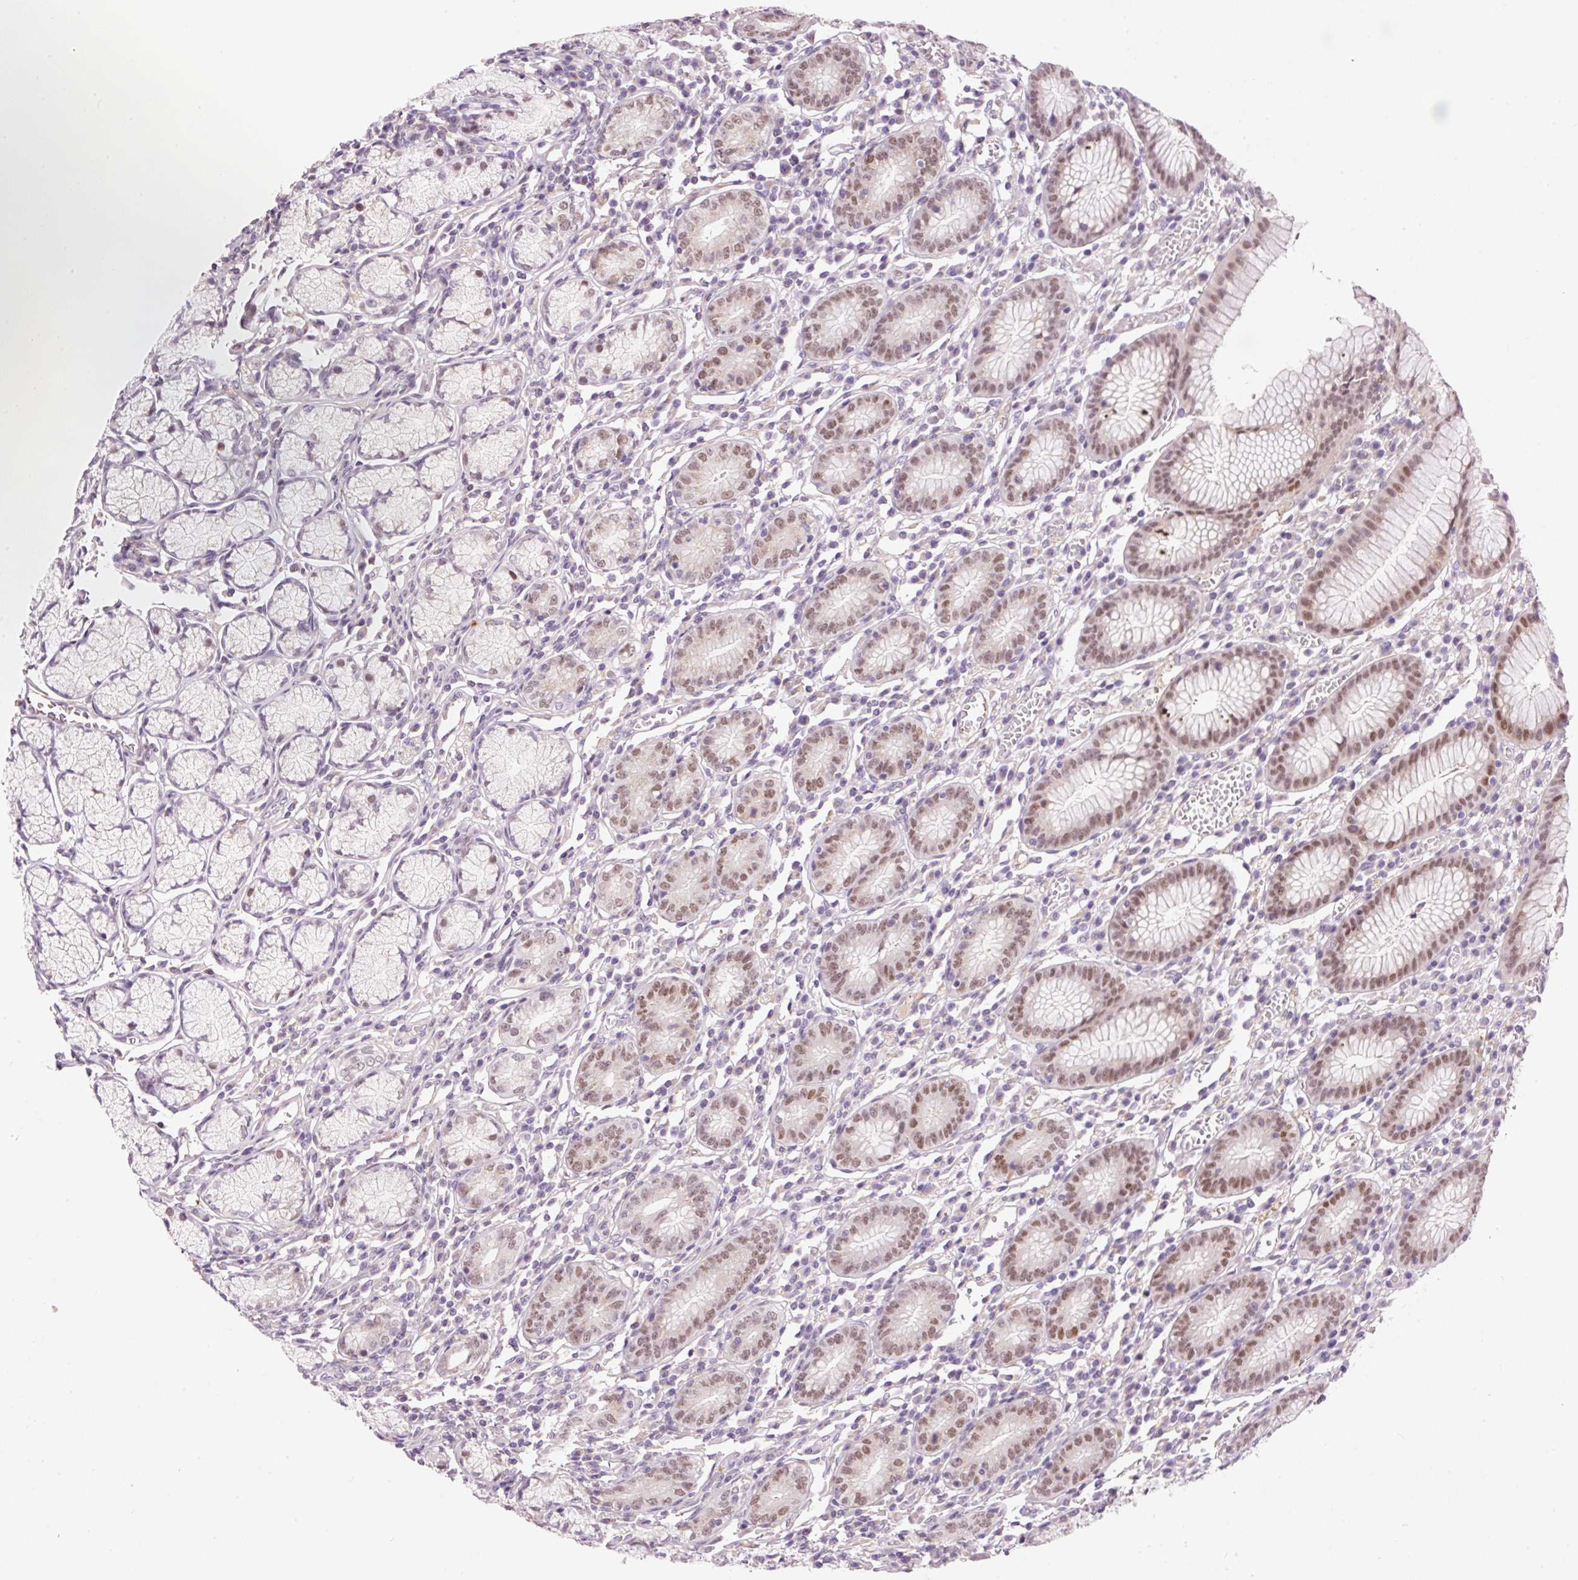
{"staining": {"intensity": "moderate", "quantity": "25%-75%", "location": "nuclear"}, "tissue": "stomach", "cell_type": "Glandular cells", "image_type": "normal", "snomed": [{"axis": "morphology", "description": "Normal tissue, NOS"}, {"axis": "topography", "description": "Stomach"}], "caption": "Protein staining exhibits moderate nuclear positivity in about 25%-75% of glandular cells in unremarkable stomach.", "gene": "HNF1A", "patient": {"sex": "male", "age": 55}}